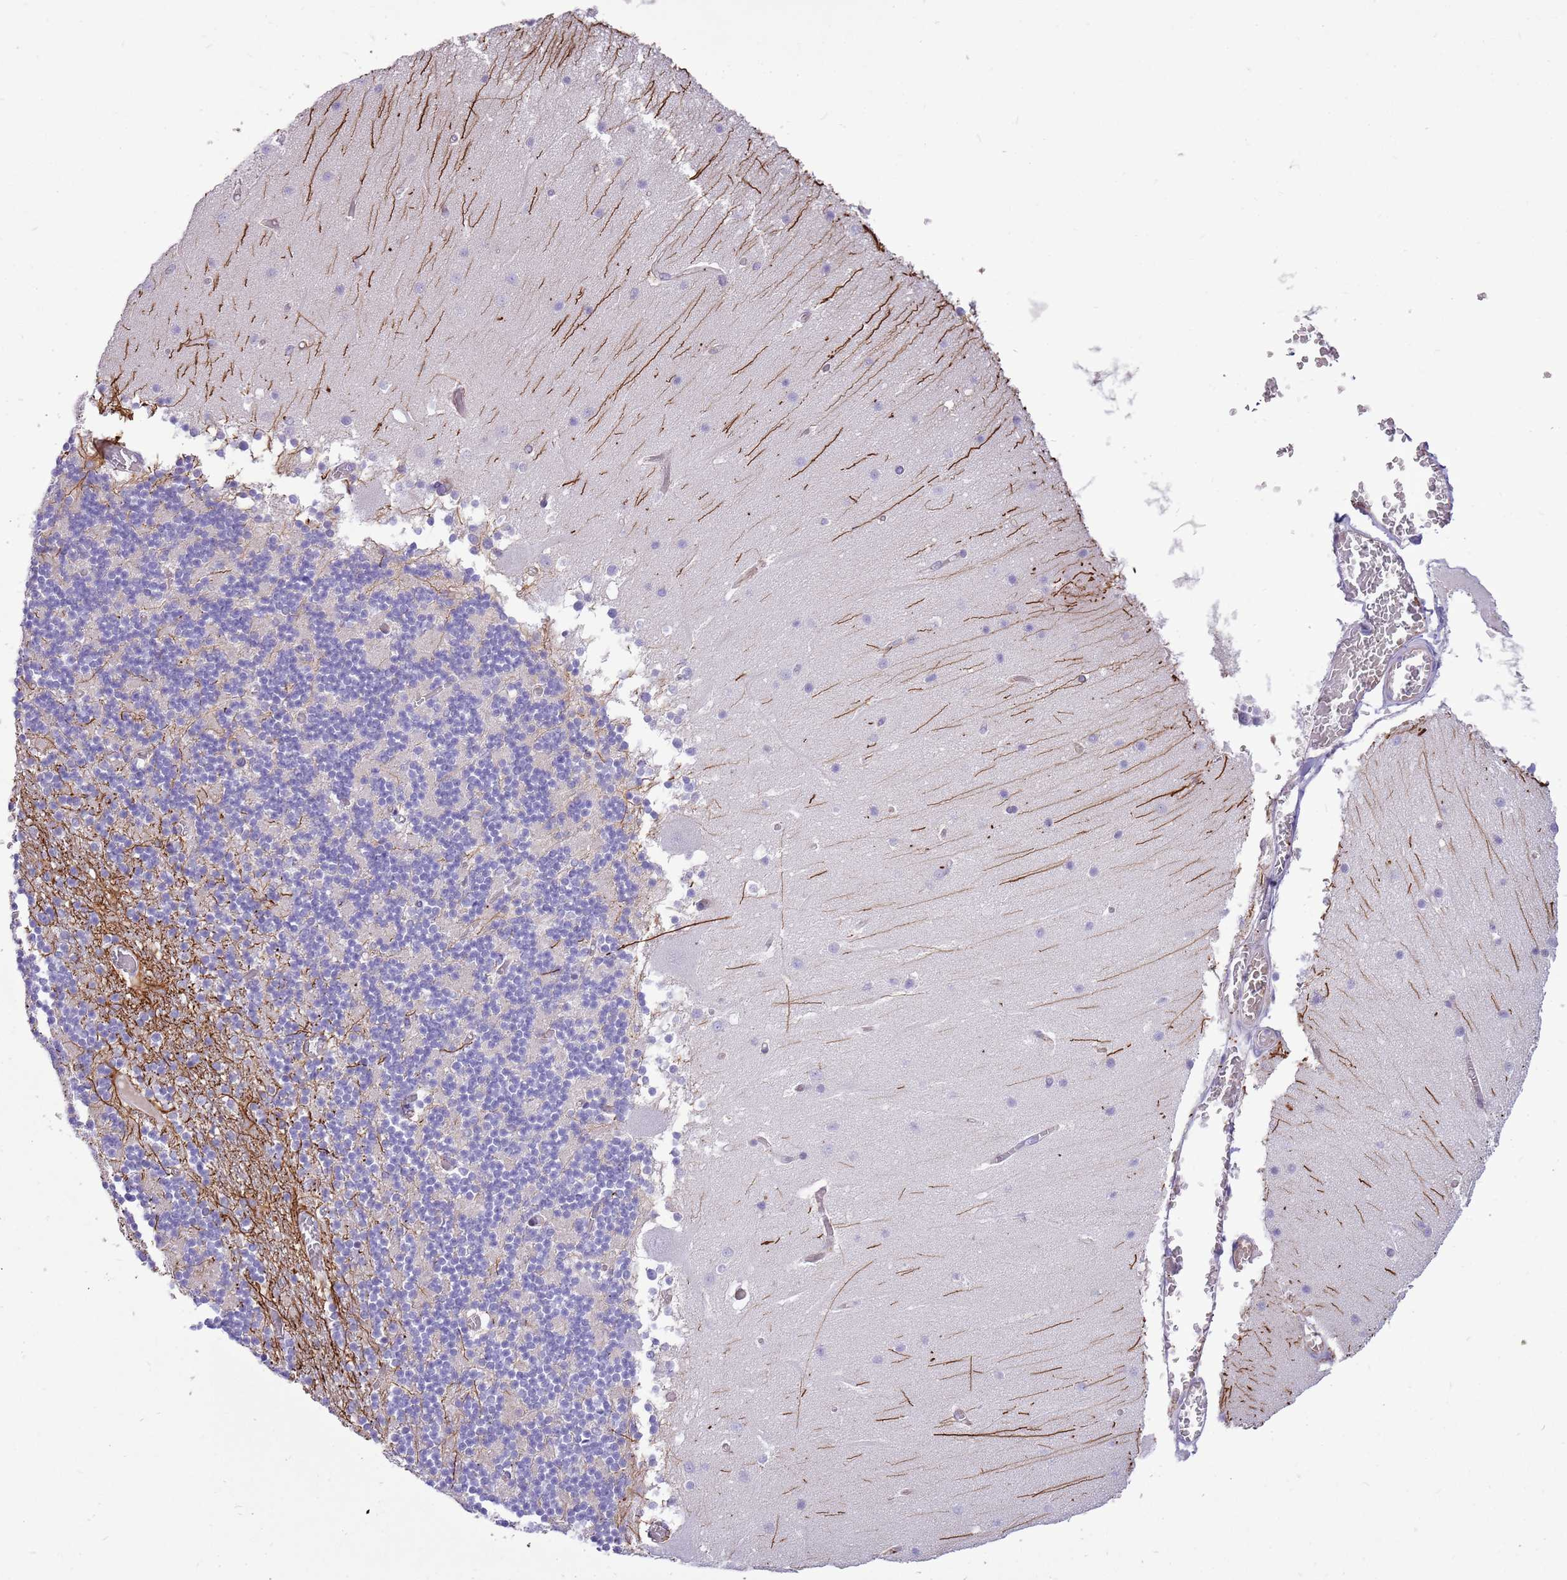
{"staining": {"intensity": "moderate", "quantity": "<25%", "location": "cytoplasmic/membranous"}, "tissue": "cerebellum", "cell_type": "Cells in granular layer", "image_type": "normal", "snomed": [{"axis": "morphology", "description": "Normal tissue, NOS"}, {"axis": "topography", "description": "Cerebellum"}], "caption": "Moderate cytoplasmic/membranous protein staining is identified in approximately <25% of cells in granular layer in cerebellum.", "gene": "PCNX1", "patient": {"sex": "female", "age": 28}}